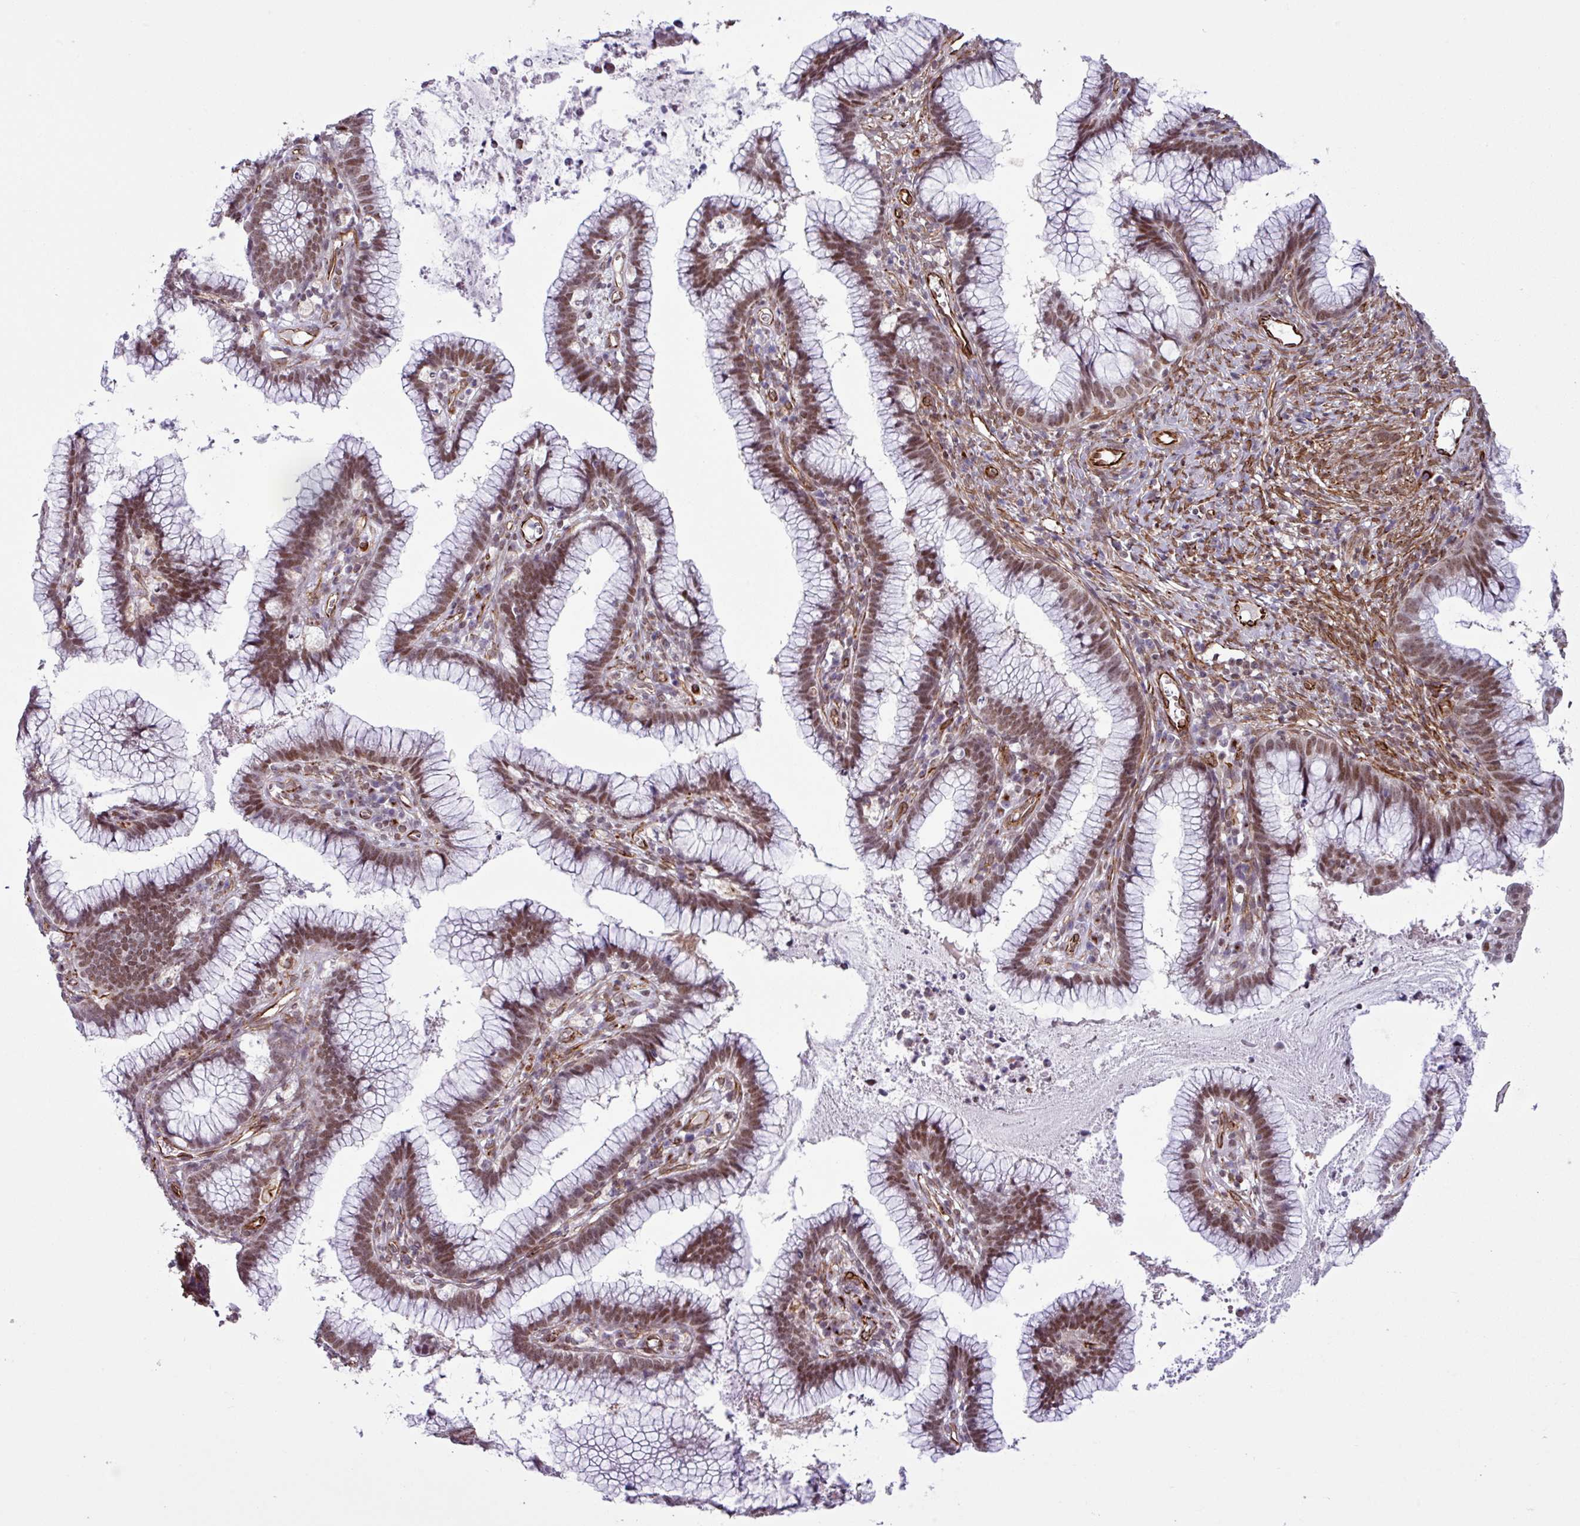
{"staining": {"intensity": "moderate", "quantity": ">75%", "location": "nuclear"}, "tissue": "cervical cancer", "cell_type": "Tumor cells", "image_type": "cancer", "snomed": [{"axis": "morphology", "description": "Adenocarcinoma, NOS"}, {"axis": "topography", "description": "Cervix"}], "caption": "Adenocarcinoma (cervical) was stained to show a protein in brown. There is medium levels of moderate nuclear expression in about >75% of tumor cells.", "gene": "CHD3", "patient": {"sex": "female", "age": 36}}